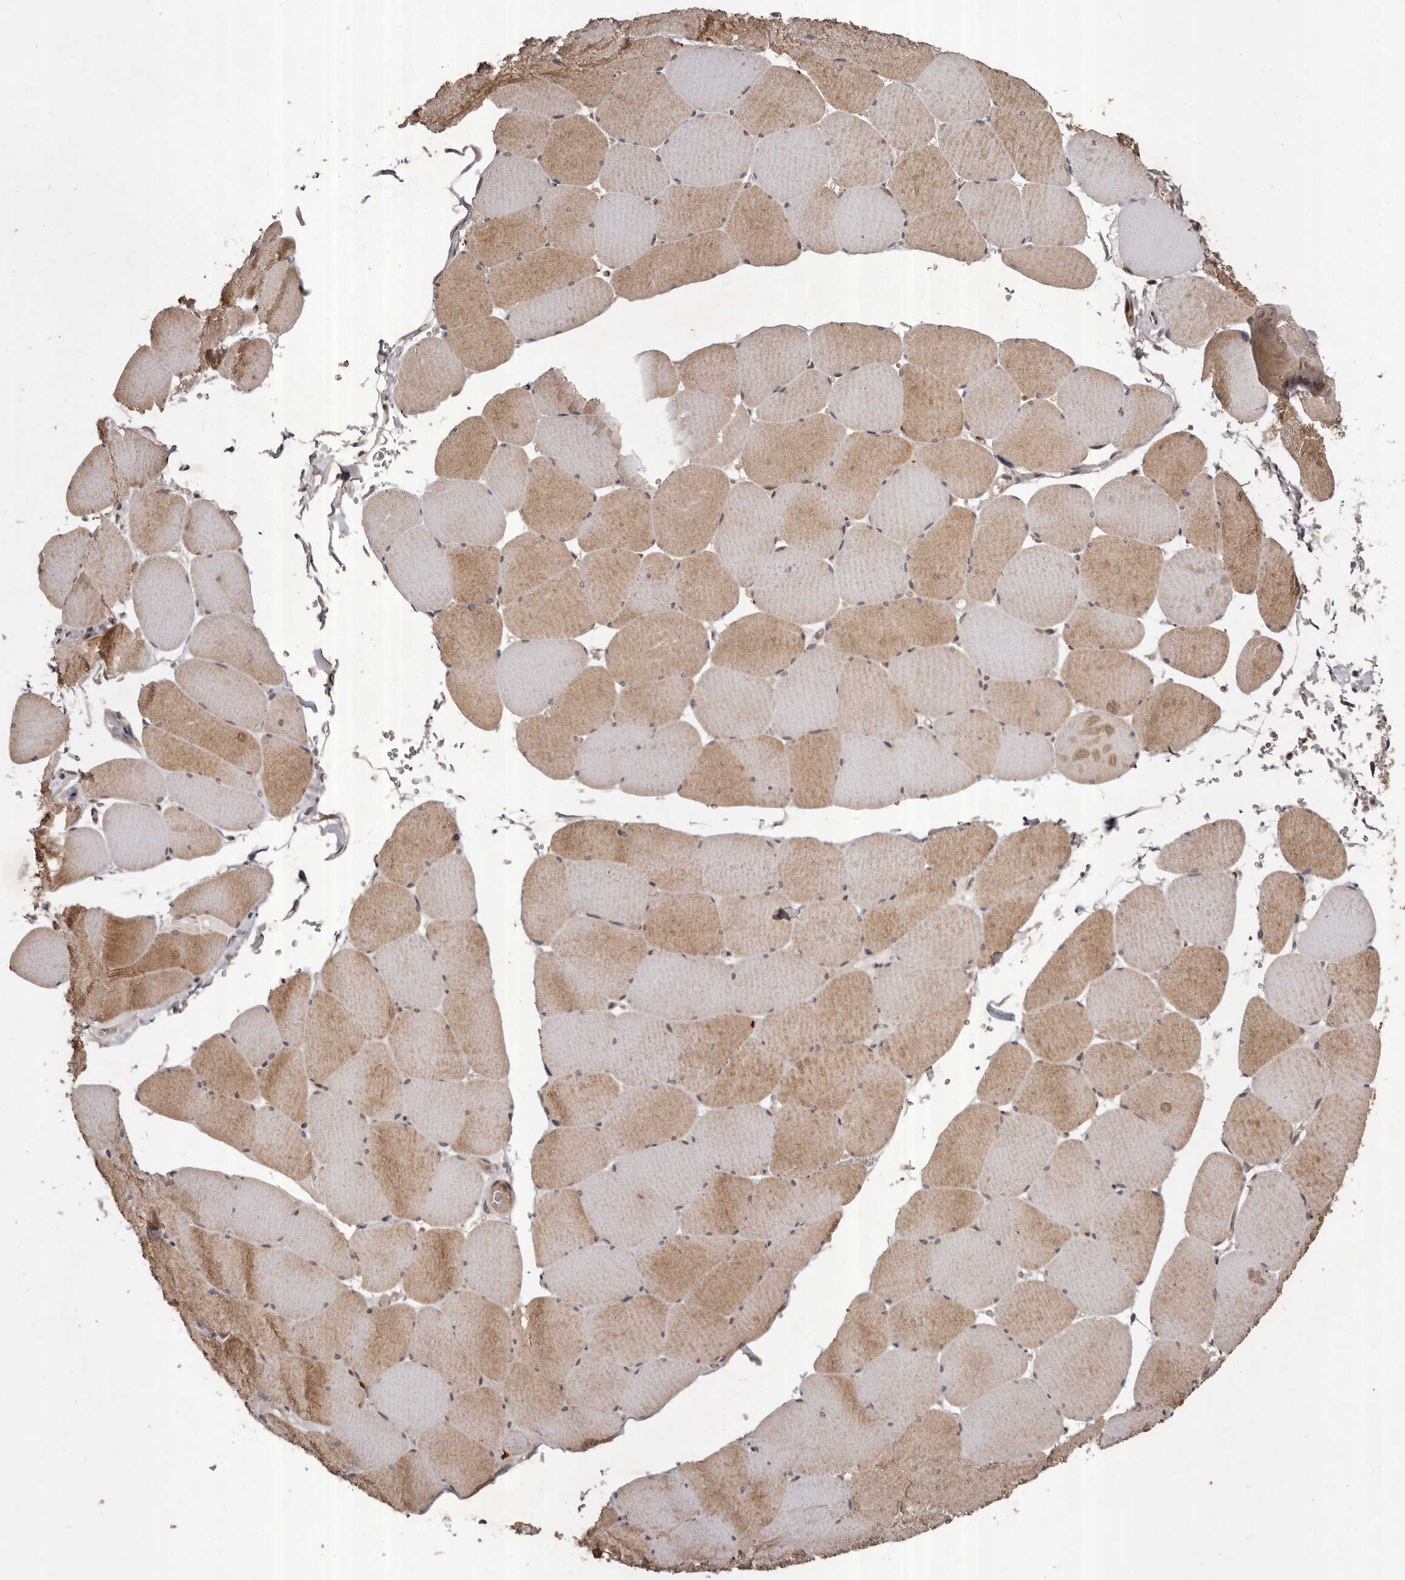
{"staining": {"intensity": "moderate", "quantity": ">75%", "location": "cytoplasmic/membranous"}, "tissue": "skeletal muscle", "cell_type": "Myocytes", "image_type": "normal", "snomed": [{"axis": "morphology", "description": "Normal tissue, NOS"}, {"axis": "topography", "description": "Skeletal muscle"}, {"axis": "topography", "description": "Head-Neck"}], "caption": "Skeletal muscle stained with DAB (3,3'-diaminobenzidine) IHC demonstrates medium levels of moderate cytoplasmic/membranous expression in approximately >75% of myocytes.", "gene": "ABL1", "patient": {"sex": "male", "age": 66}}